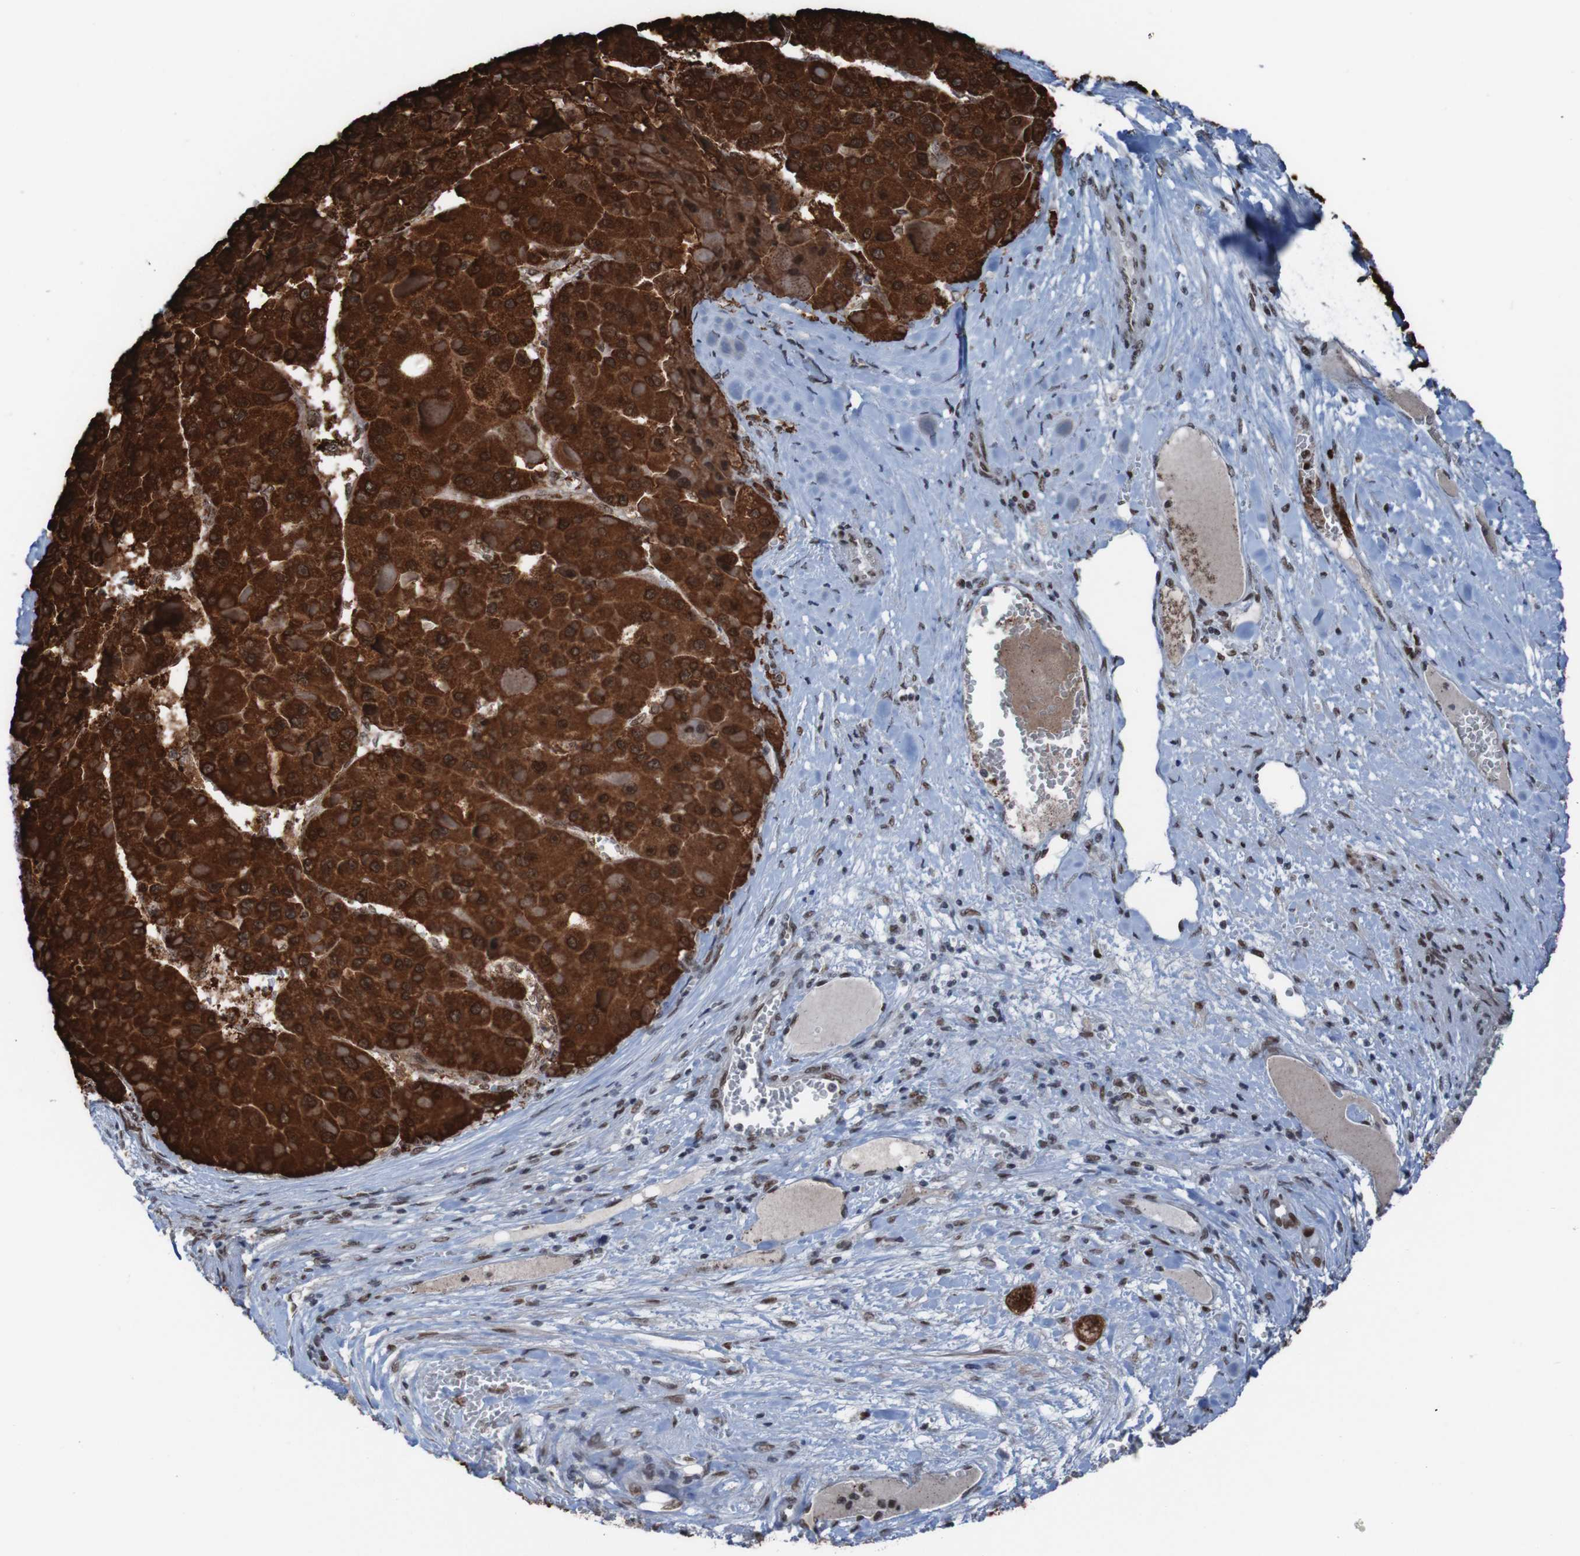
{"staining": {"intensity": "strong", "quantity": ">75%", "location": "cytoplasmic/membranous,nuclear"}, "tissue": "liver cancer", "cell_type": "Tumor cells", "image_type": "cancer", "snomed": [{"axis": "morphology", "description": "Carcinoma, Hepatocellular, NOS"}, {"axis": "topography", "description": "Liver"}], "caption": "IHC image of liver cancer stained for a protein (brown), which reveals high levels of strong cytoplasmic/membranous and nuclear expression in approximately >75% of tumor cells.", "gene": "PHF2", "patient": {"sex": "female", "age": 73}}